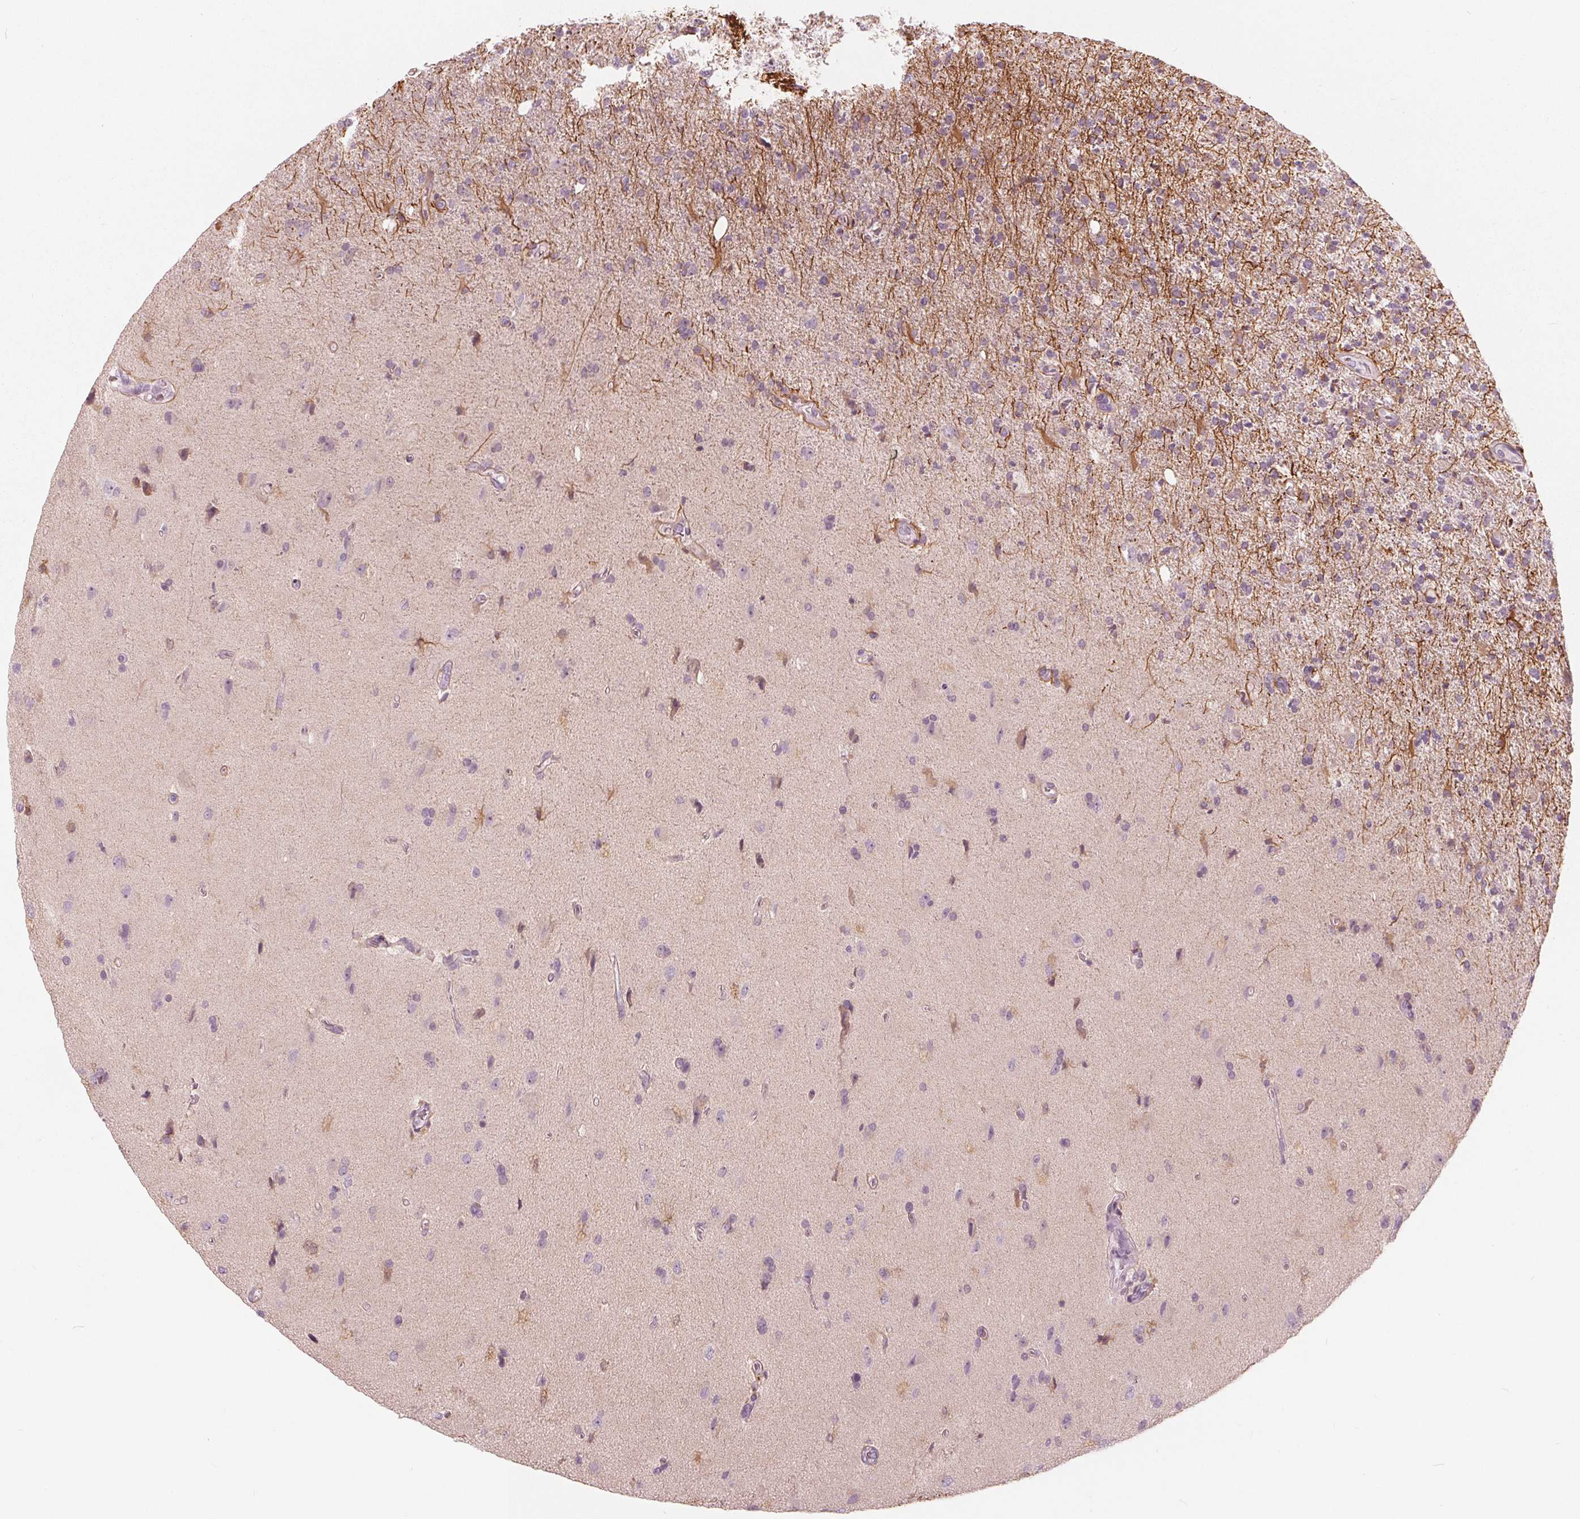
{"staining": {"intensity": "moderate", "quantity": "<25%", "location": "cytoplasmic/membranous"}, "tissue": "glioma", "cell_type": "Tumor cells", "image_type": "cancer", "snomed": [{"axis": "morphology", "description": "Glioma, malignant, High grade"}, {"axis": "topography", "description": "Cerebral cortex"}], "caption": "Moderate cytoplasmic/membranous expression for a protein is seen in approximately <25% of tumor cells of malignant high-grade glioma using immunohistochemistry.", "gene": "BRSK1", "patient": {"sex": "male", "age": 70}}